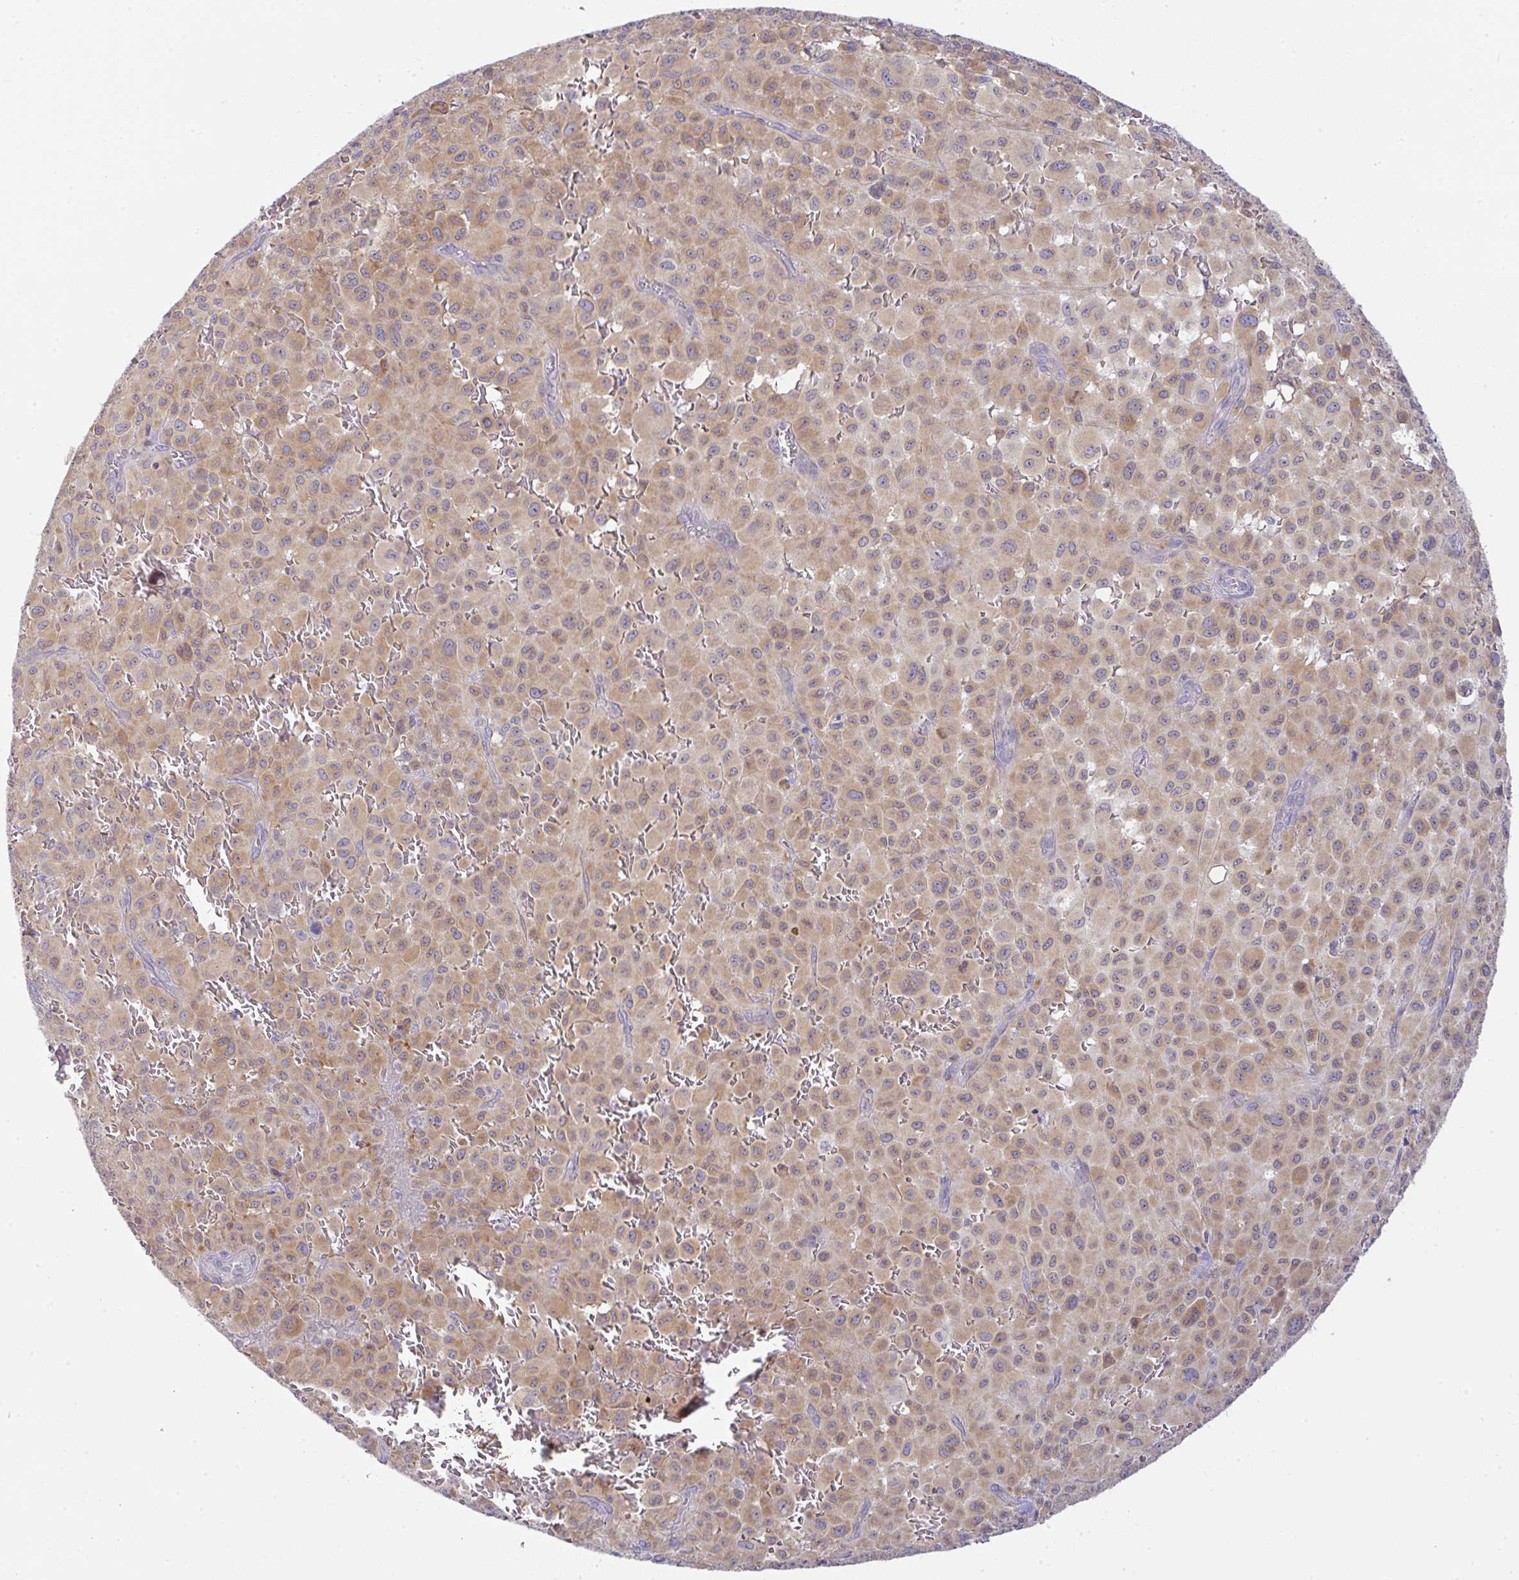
{"staining": {"intensity": "moderate", "quantity": ">75%", "location": "cytoplasmic/membranous"}, "tissue": "melanoma", "cell_type": "Tumor cells", "image_type": "cancer", "snomed": [{"axis": "morphology", "description": "Malignant melanoma, NOS"}, {"axis": "topography", "description": "Skin"}], "caption": "Immunohistochemical staining of human melanoma demonstrates moderate cytoplasmic/membranous protein positivity in approximately >75% of tumor cells. The protein is stained brown, and the nuclei are stained in blue (DAB IHC with brightfield microscopy, high magnification).", "gene": "DERL2", "patient": {"sex": "female", "age": 74}}